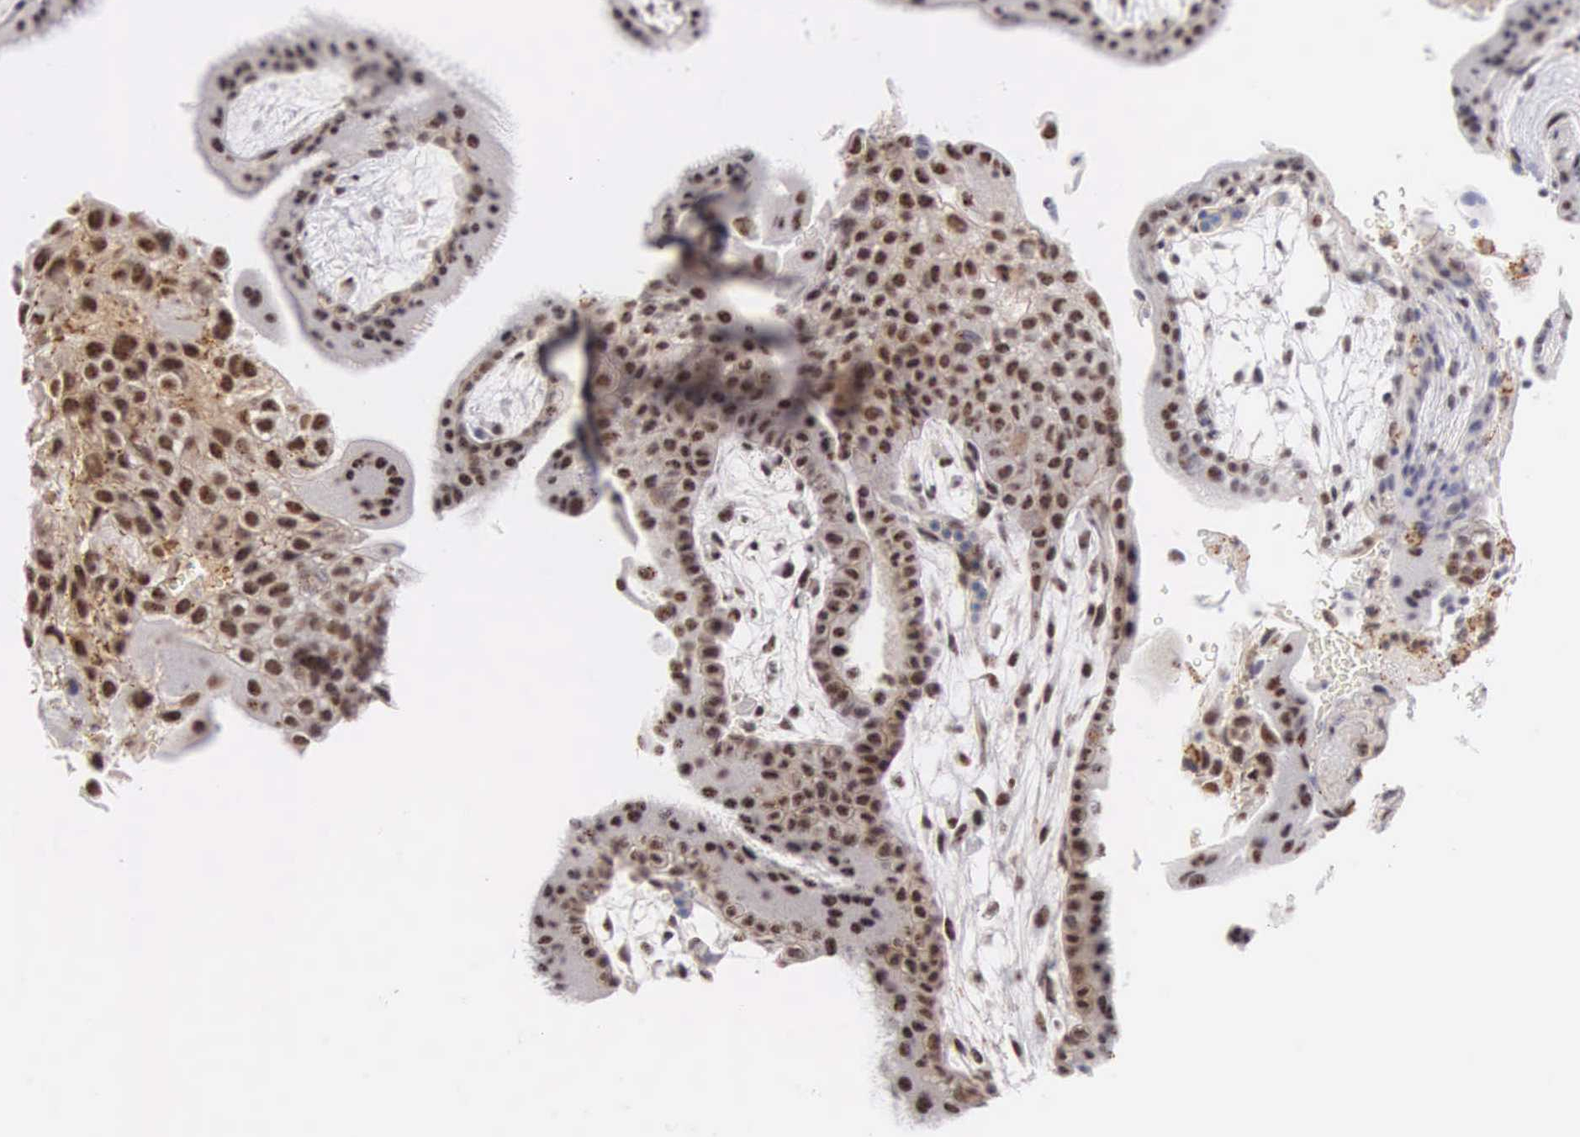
{"staining": {"intensity": "moderate", "quantity": ">75%", "location": "nuclear"}, "tissue": "placenta", "cell_type": "Trophoblastic cells", "image_type": "normal", "snomed": [{"axis": "morphology", "description": "Normal tissue, NOS"}, {"axis": "topography", "description": "Placenta"}], "caption": "Protein staining exhibits moderate nuclear expression in approximately >75% of trophoblastic cells in unremarkable placenta. (Stains: DAB in brown, nuclei in blue, Microscopy: brightfield microscopy at high magnification).", "gene": "FAM47A", "patient": {"sex": "female", "age": 19}}